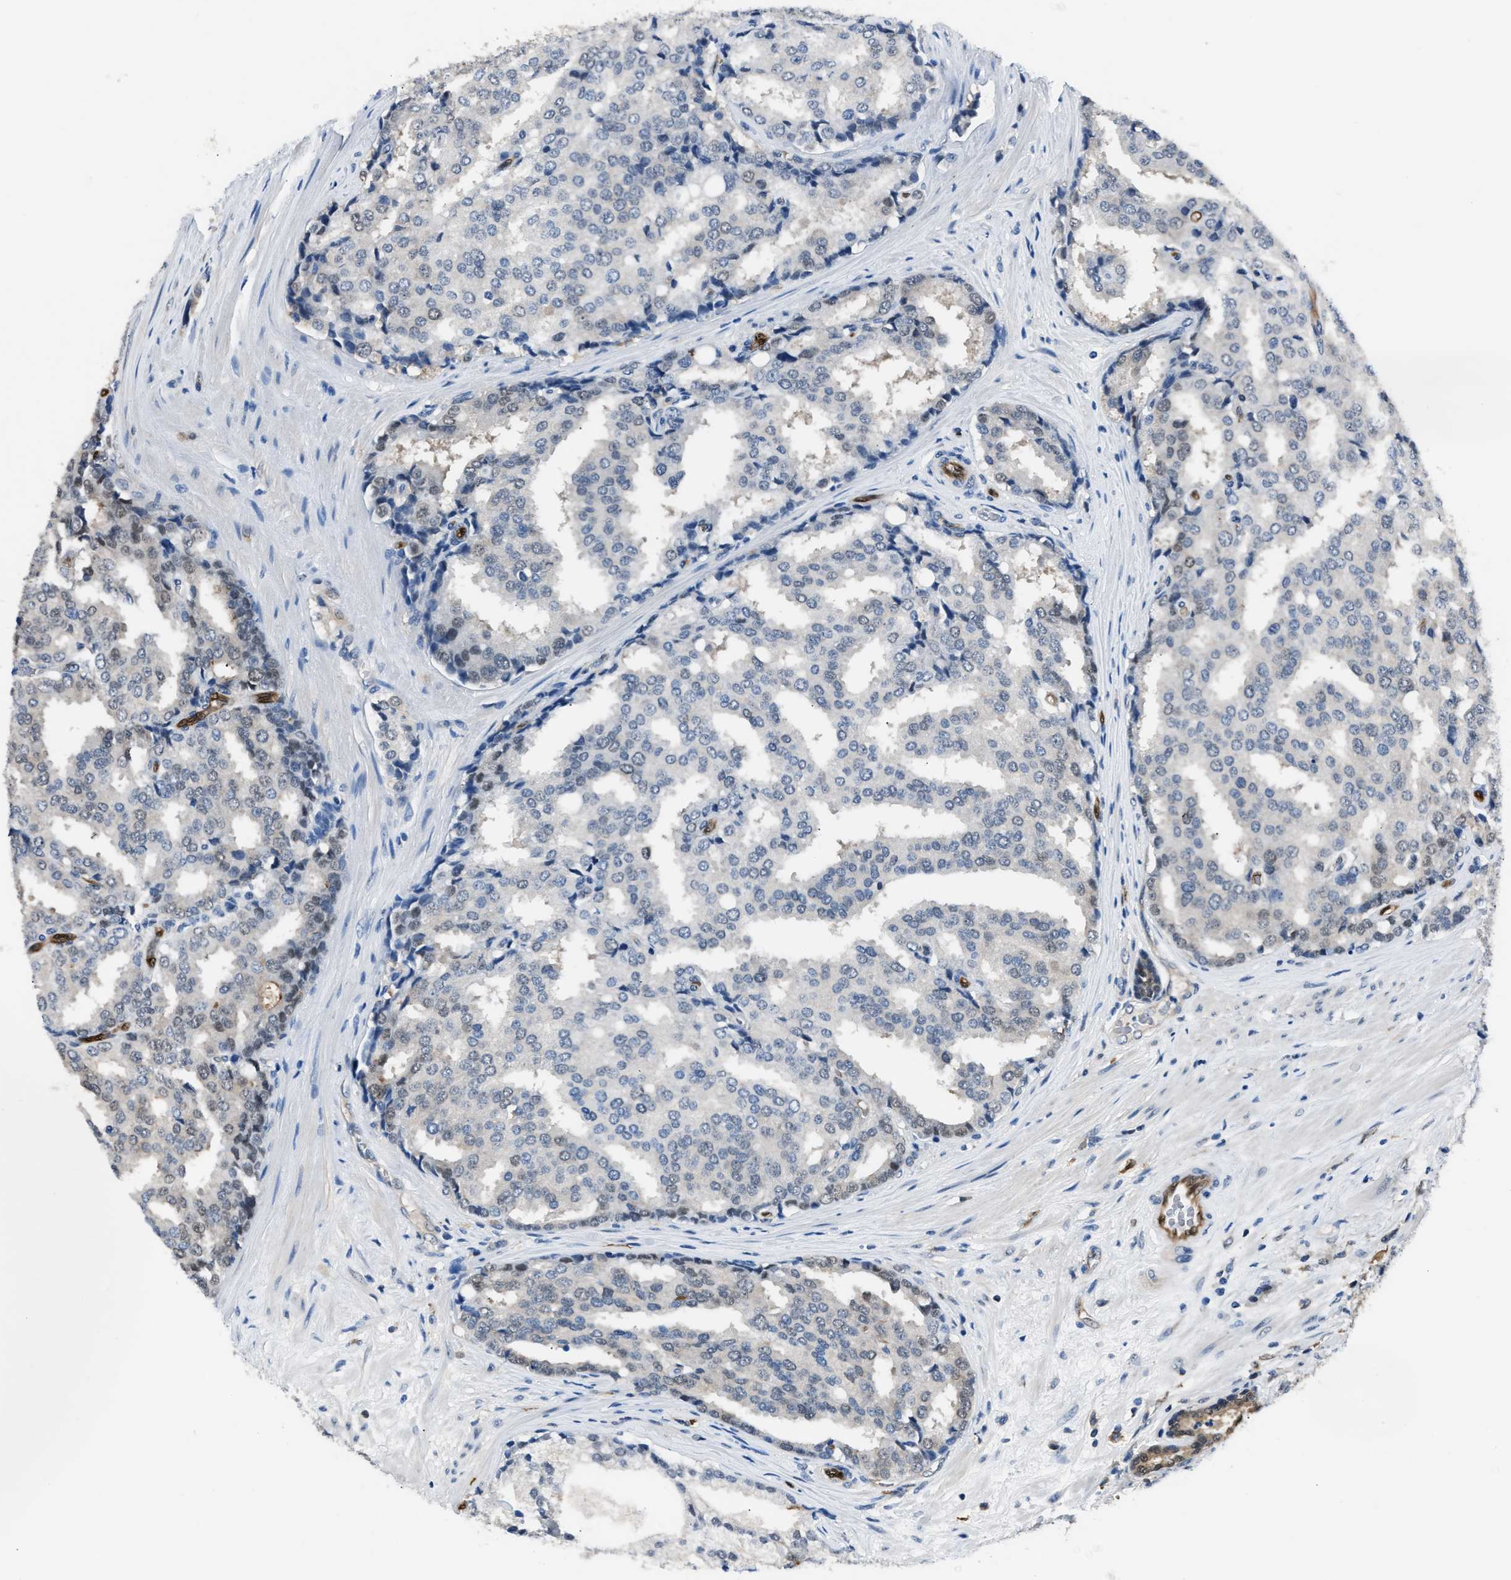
{"staining": {"intensity": "negative", "quantity": "none", "location": "none"}, "tissue": "prostate cancer", "cell_type": "Tumor cells", "image_type": "cancer", "snomed": [{"axis": "morphology", "description": "Adenocarcinoma, High grade"}, {"axis": "topography", "description": "Prostate"}], "caption": "Immunohistochemical staining of human prostate cancer (adenocarcinoma (high-grade)) exhibits no significant staining in tumor cells. (DAB (3,3'-diaminobenzidine) immunohistochemistry, high magnification).", "gene": "PPA1", "patient": {"sex": "male", "age": 50}}